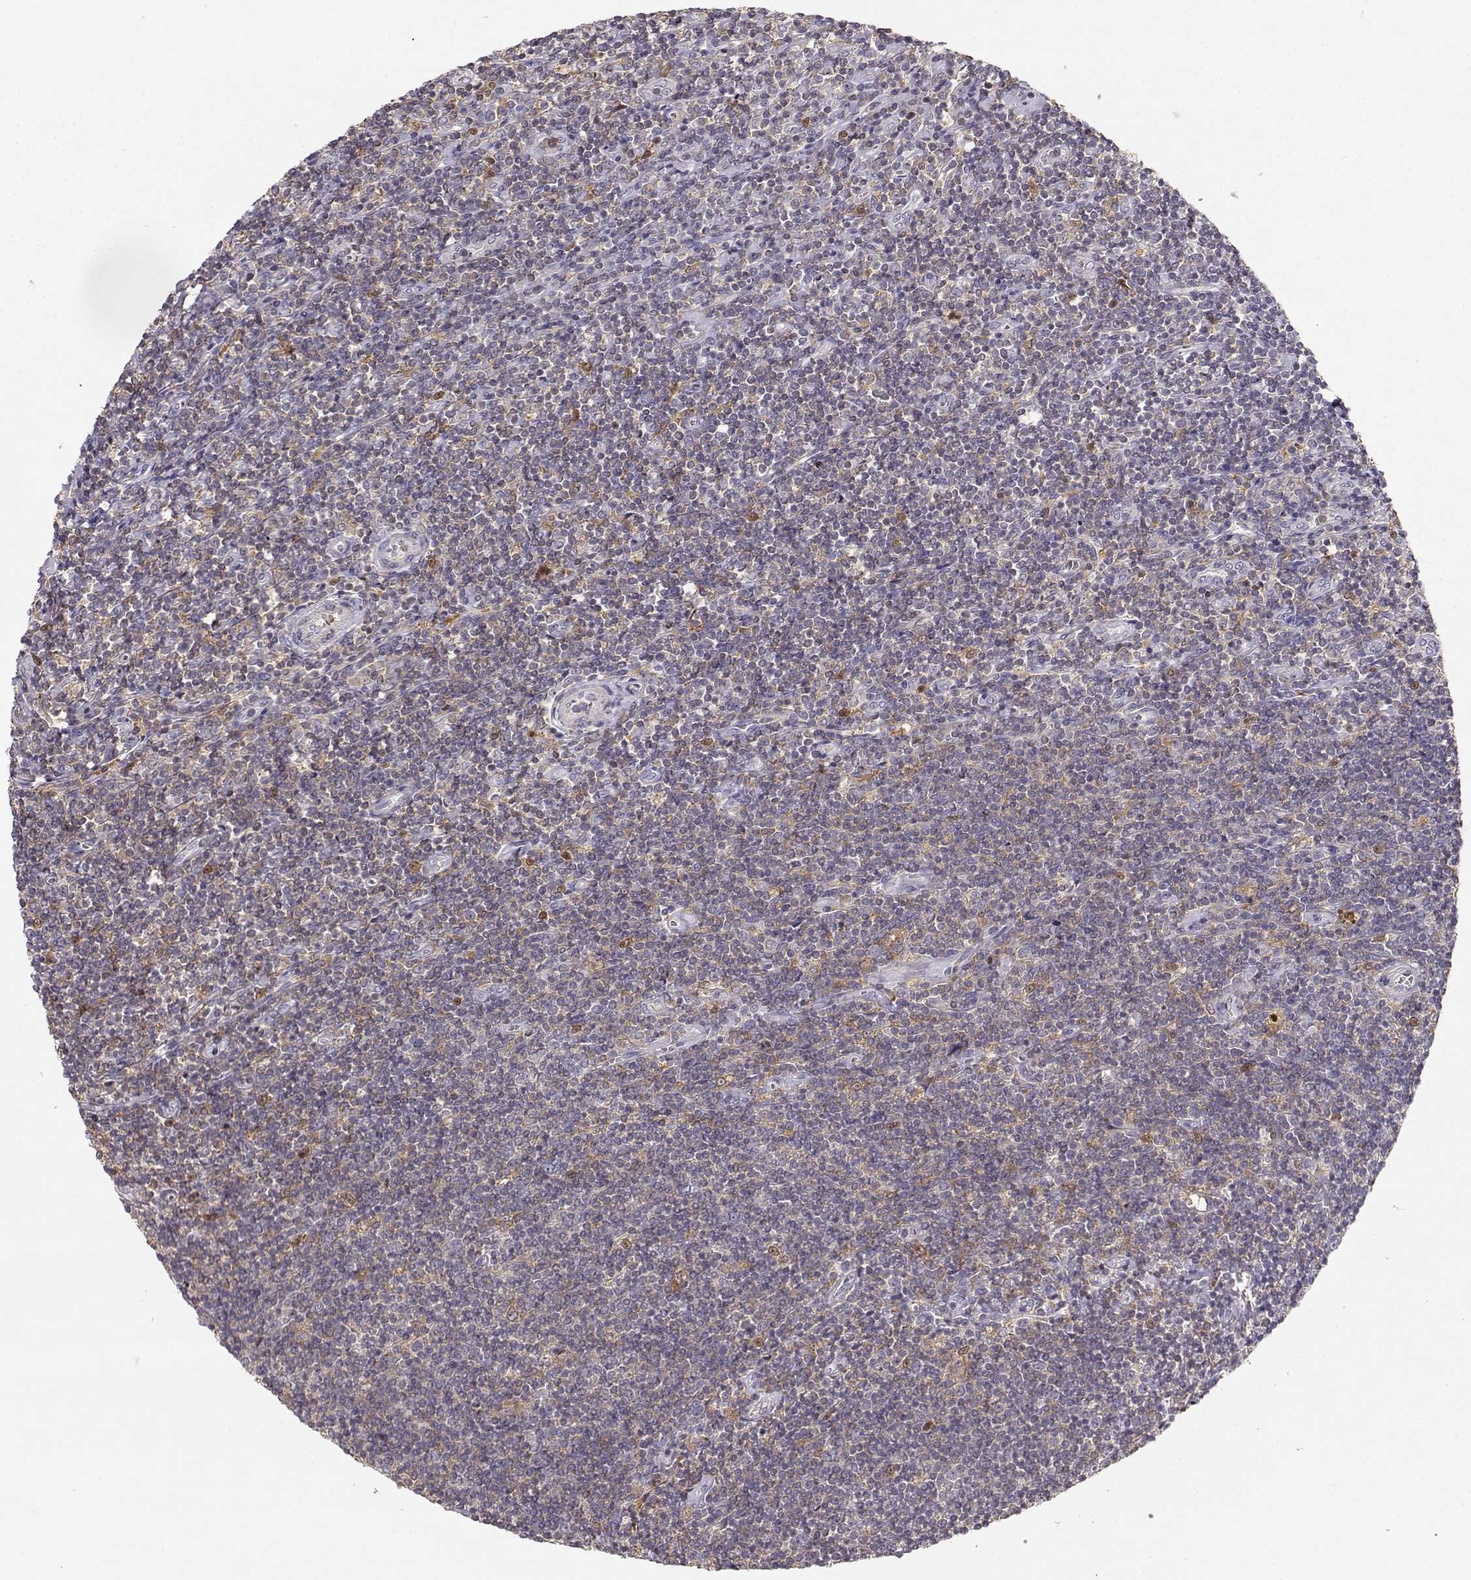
{"staining": {"intensity": "moderate", "quantity": ">75%", "location": "cytoplasmic/membranous"}, "tissue": "lymphoma", "cell_type": "Tumor cells", "image_type": "cancer", "snomed": [{"axis": "morphology", "description": "Hodgkin's disease, NOS"}, {"axis": "topography", "description": "Lymph node"}], "caption": "This photomicrograph demonstrates IHC staining of Hodgkin's disease, with medium moderate cytoplasmic/membranous staining in about >75% of tumor cells.", "gene": "VAV1", "patient": {"sex": "male", "age": 40}}